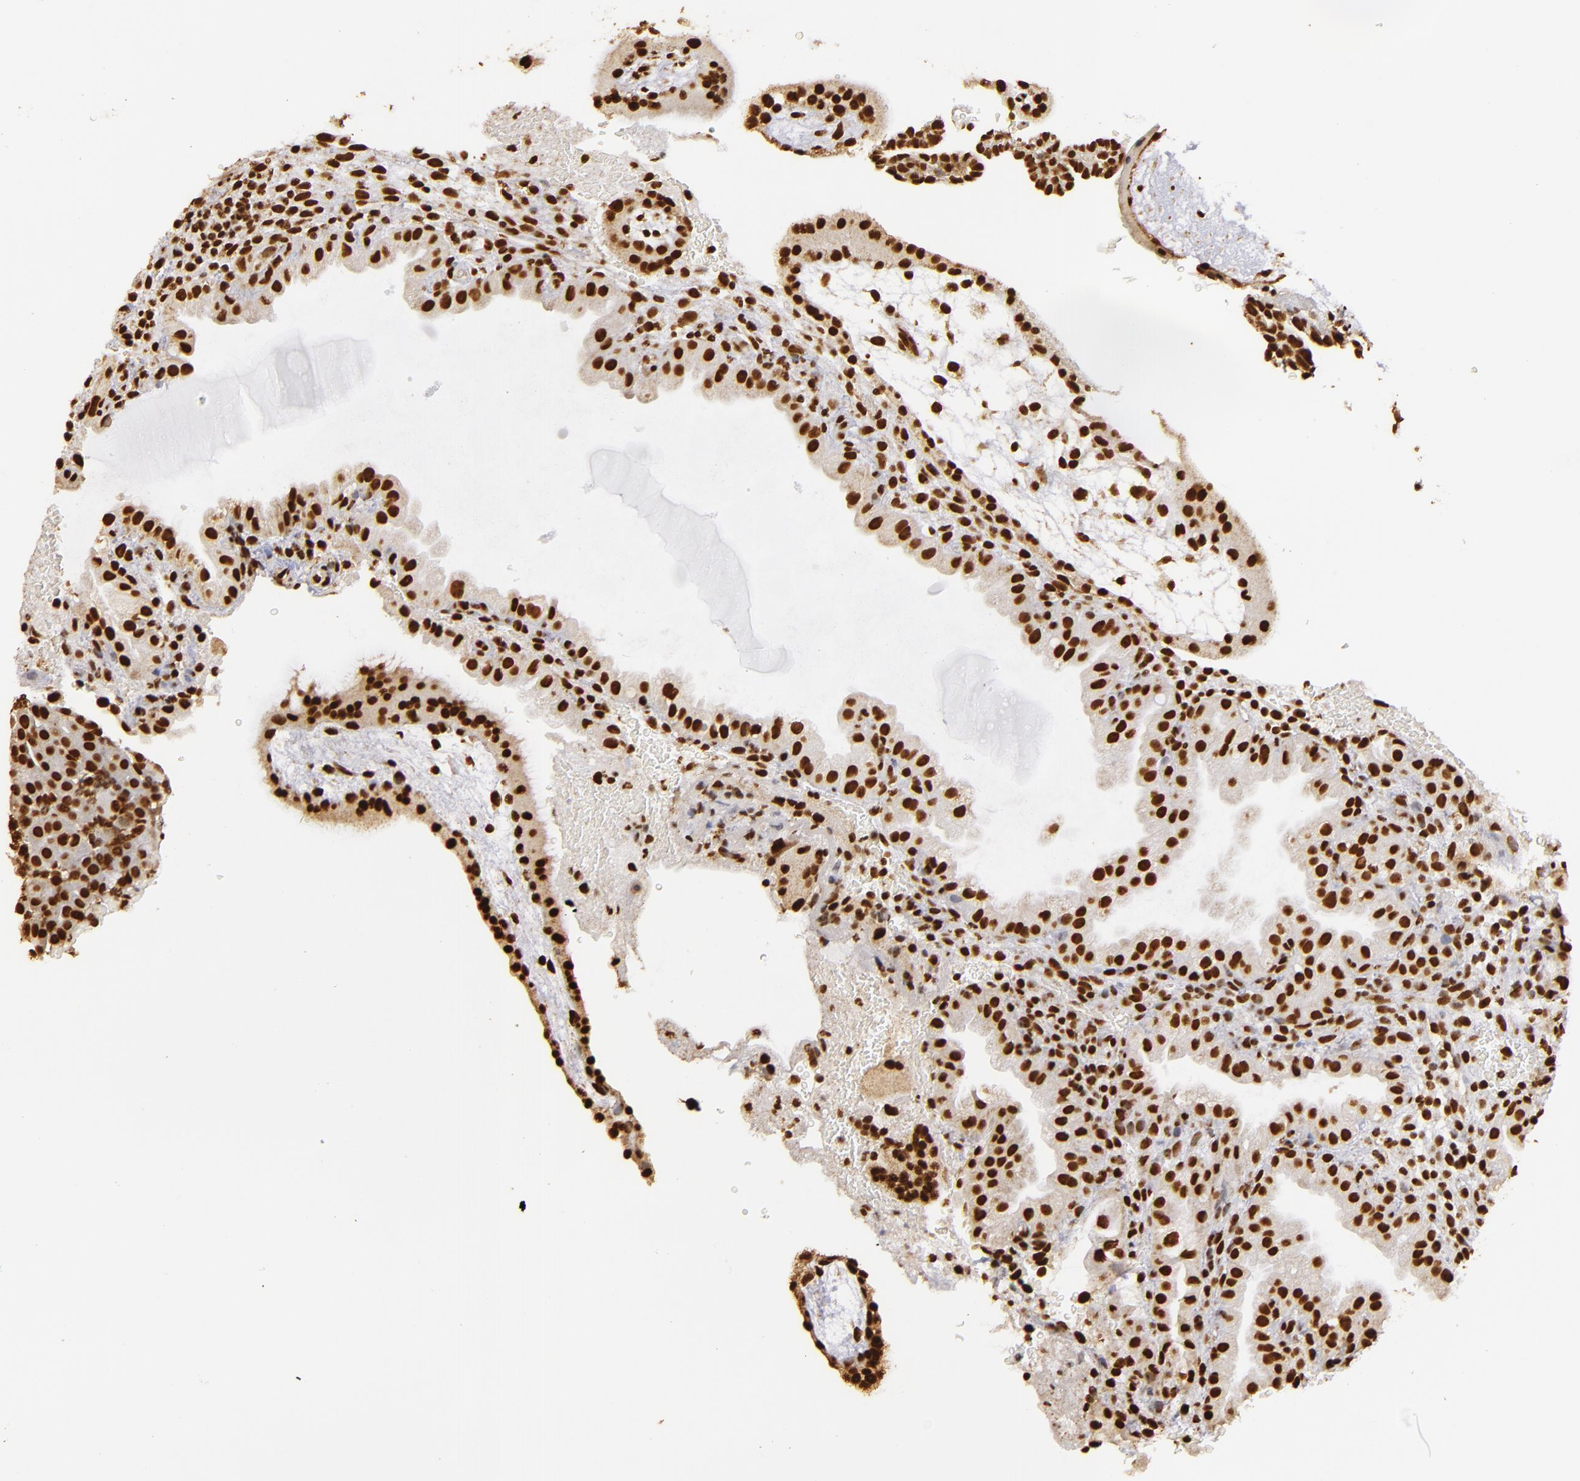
{"staining": {"intensity": "strong", "quantity": ">75%", "location": "nuclear"}, "tissue": "placenta", "cell_type": "Decidual cells", "image_type": "normal", "snomed": [{"axis": "morphology", "description": "Normal tissue, NOS"}, {"axis": "topography", "description": "Placenta"}], "caption": "Immunohistochemical staining of unremarkable placenta demonstrates >75% levels of strong nuclear protein staining in about >75% of decidual cells. (Stains: DAB (3,3'-diaminobenzidine) in brown, nuclei in blue, Microscopy: brightfield microscopy at high magnification).", "gene": "ILF3", "patient": {"sex": "female", "age": 19}}